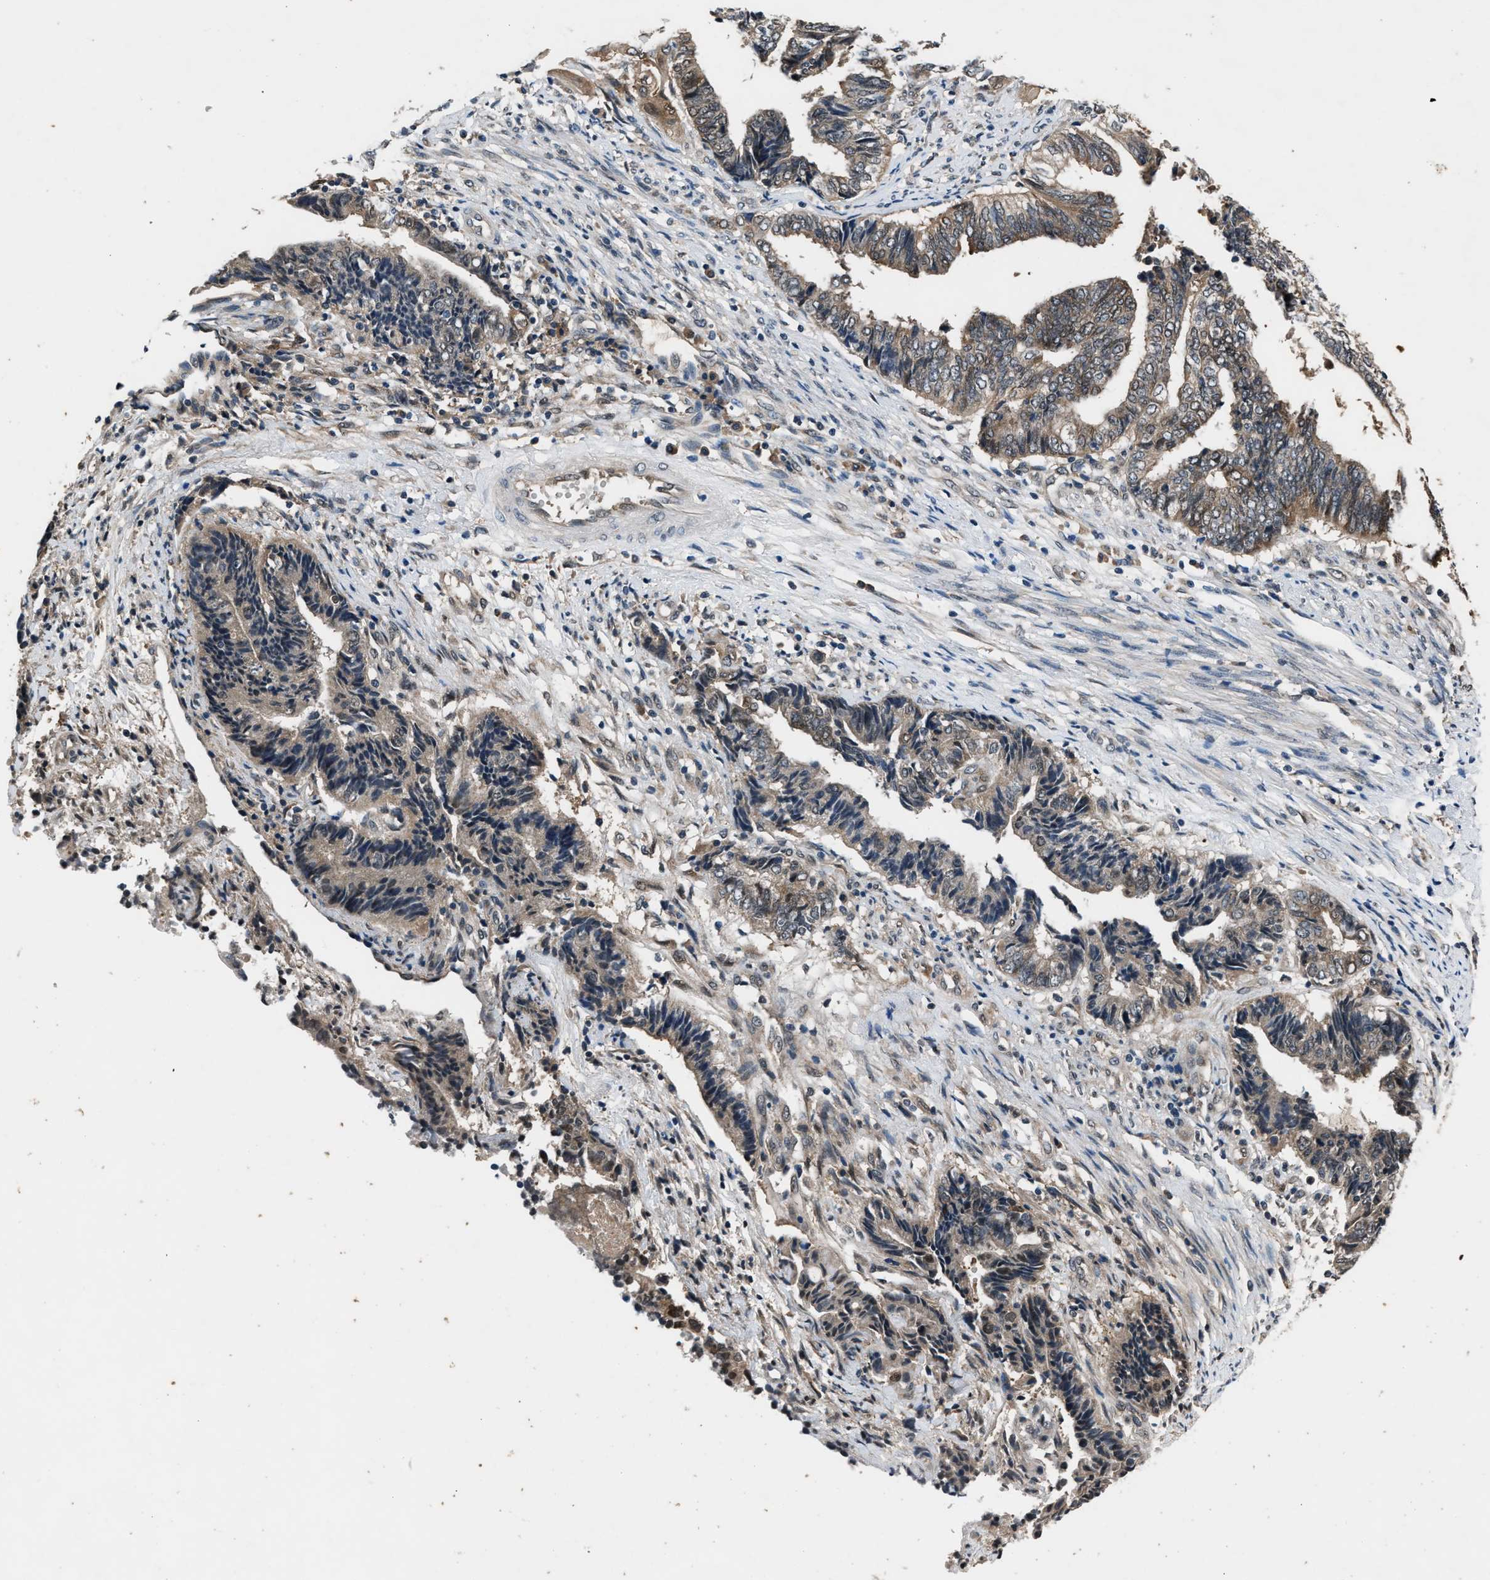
{"staining": {"intensity": "weak", "quantity": ">75%", "location": "cytoplasmic/membranous"}, "tissue": "endometrial cancer", "cell_type": "Tumor cells", "image_type": "cancer", "snomed": [{"axis": "morphology", "description": "Adenocarcinoma, NOS"}, {"axis": "topography", "description": "Uterus"}, {"axis": "topography", "description": "Endometrium"}], "caption": "Endometrial cancer stained with a brown dye reveals weak cytoplasmic/membranous positive staining in about >75% of tumor cells.", "gene": "TP53I3", "patient": {"sex": "female", "age": 70}}